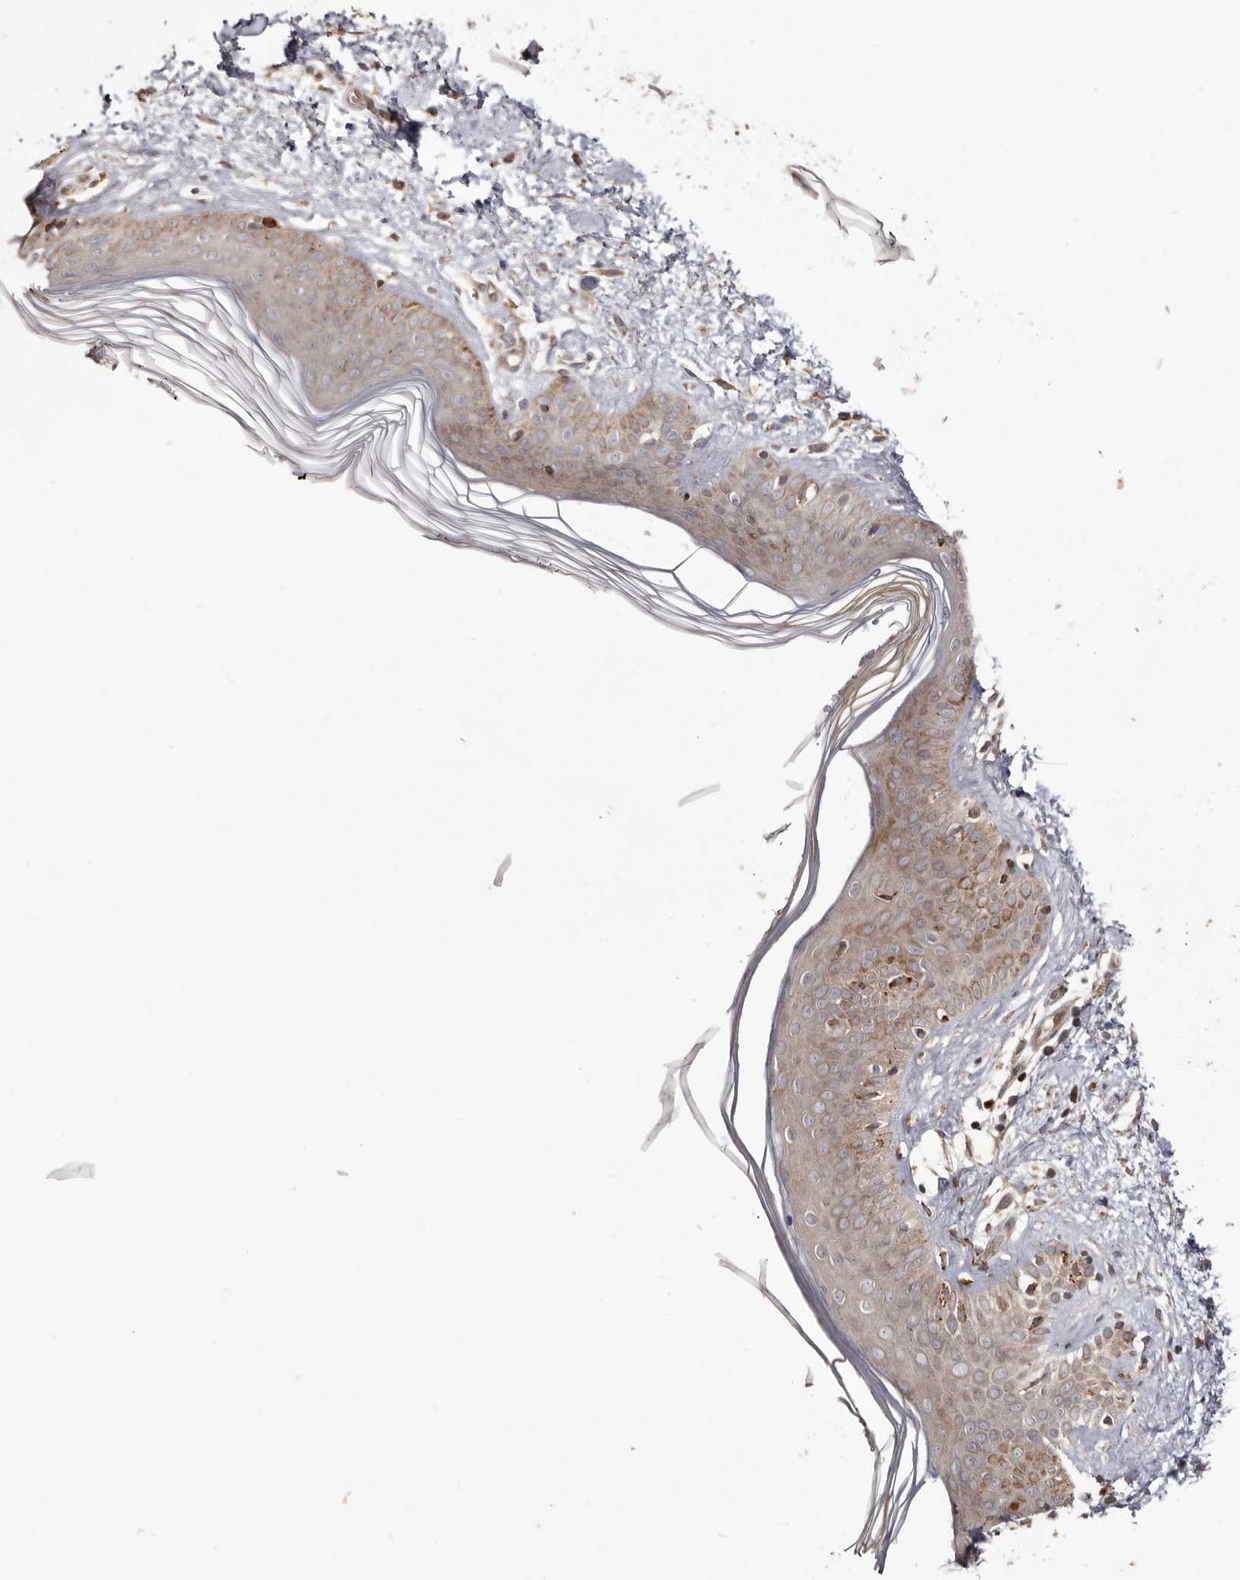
{"staining": {"intensity": "moderate", "quantity": ">75%", "location": "cytoplasmic/membranous"}, "tissue": "skin", "cell_type": "Fibroblasts", "image_type": "normal", "snomed": [{"axis": "morphology", "description": "Normal tissue, NOS"}, {"axis": "topography", "description": "Skin"}], "caption": "Fibroblasts display moderate cytoplasmic/membranous expression in approximately >75% of cells in benign skin.", "gene": "NUP43", "patient": {"sex": "female", "age": 64}}